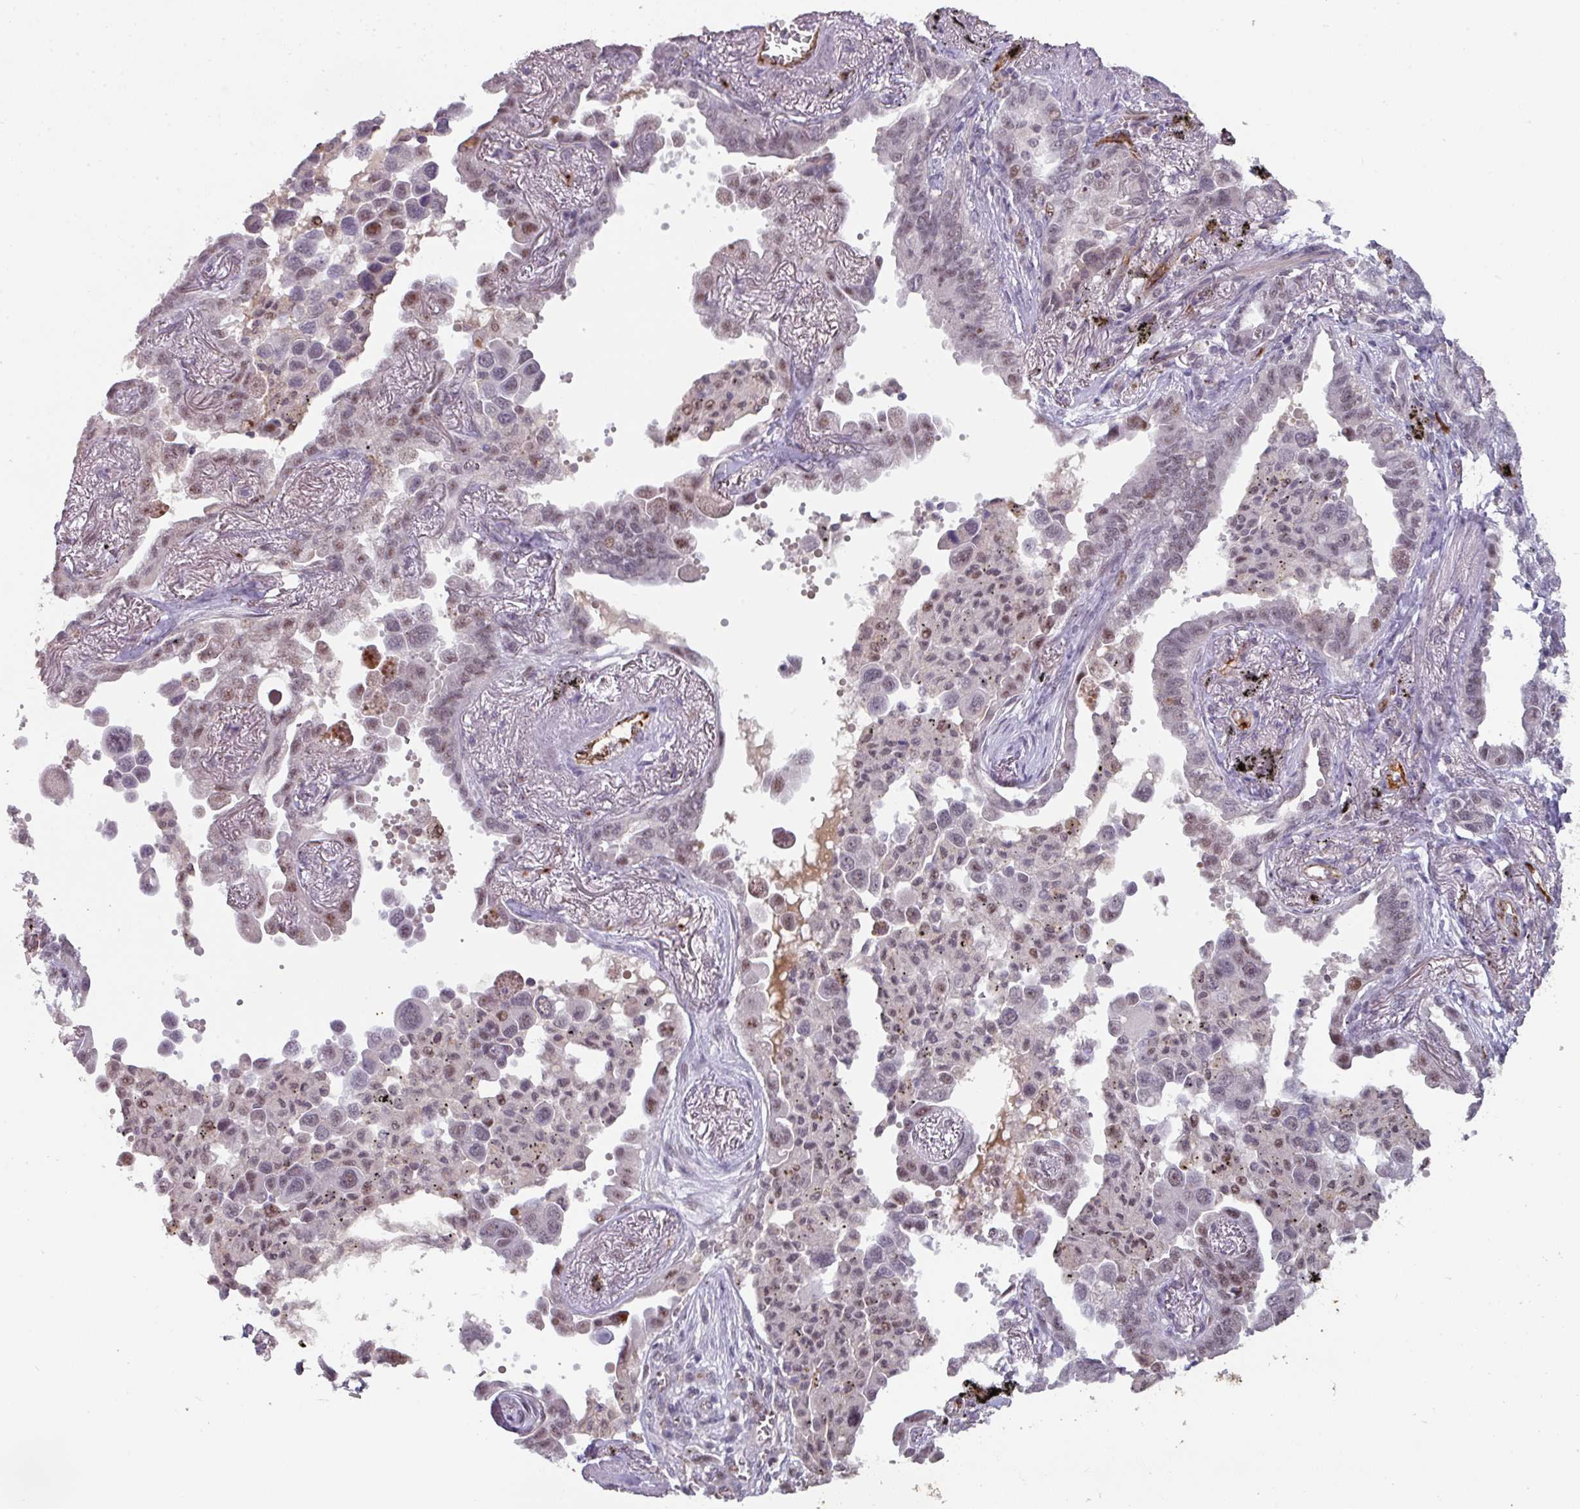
{"staining": {"intensity": "moderate", "quantity": "<25%", "location": "nuclear"}, "tissue": "lung cancer", "cell_type": "Tumor cells", "image_type": "cancer", "snomed": [{"axis": "morphology", "description": "Adenocarcinoma, NOS"}, {"axis": "topography", "description": "Lung"}], "caption": "Moderate nuclear protein expression is present in approximately <25% of tumor cells in lung cancer (adenocarcinoma).", "gene": "SIDT2", "patient": {"sex": "male", "age": 67}}